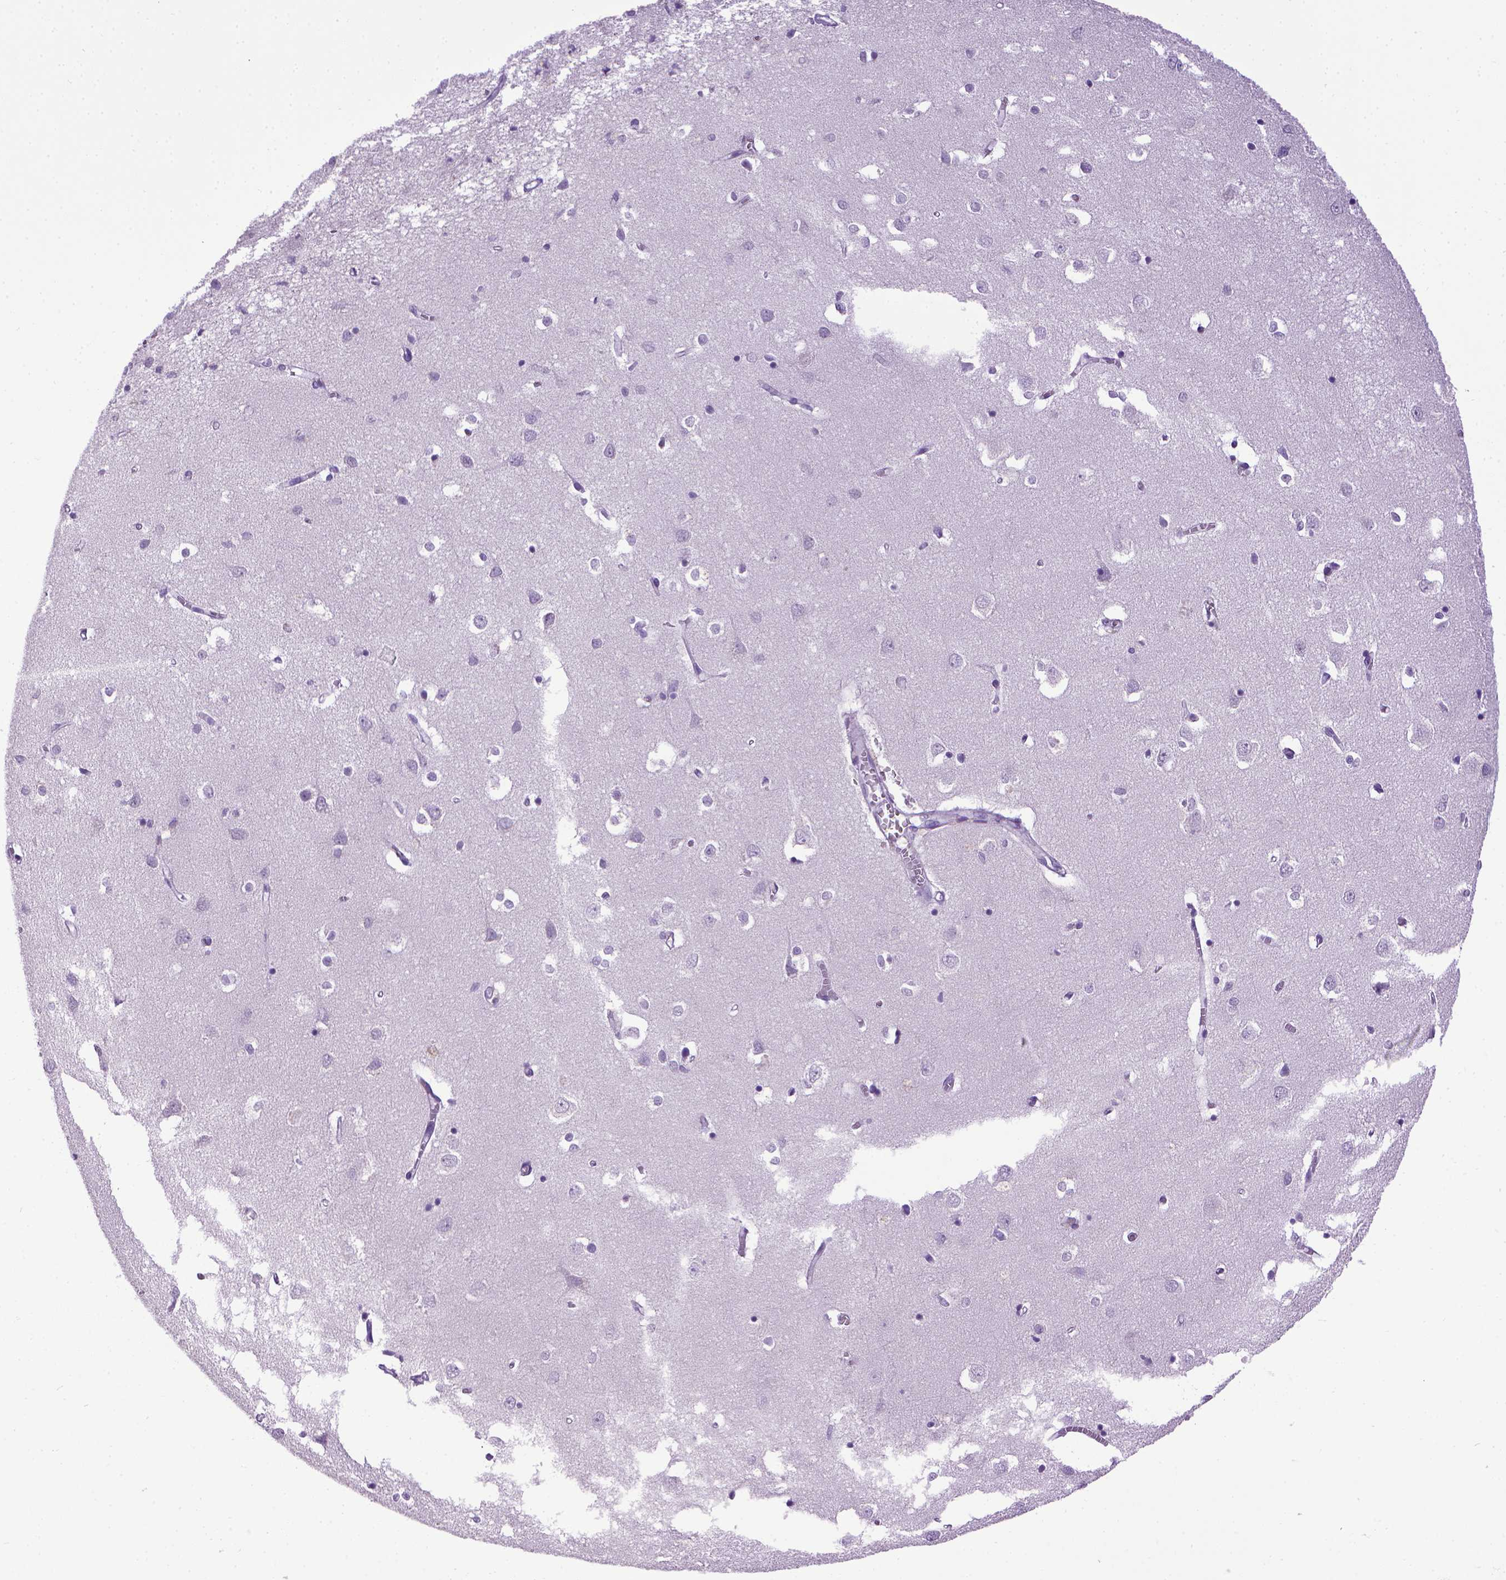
{"staining": {"intensity": "negative", "quantity": "none", "location": "none"}, "tissue": "cerebral cortex", "cell_type": "Endothelial cells", "image_type": "normal", "snomed": [{"axis": "morphology", "description": "Normal tissue, NOS"}, {"axis": "topography", "description": "Cerebral cortex"}], "caption": "This is a histopathology image of immunohistochemistry staining of benign cerebral cortex, which shows no positivity in endothelial cells.", "gene": "CDH1", "patient": {"sex": "male", "age": 70}}